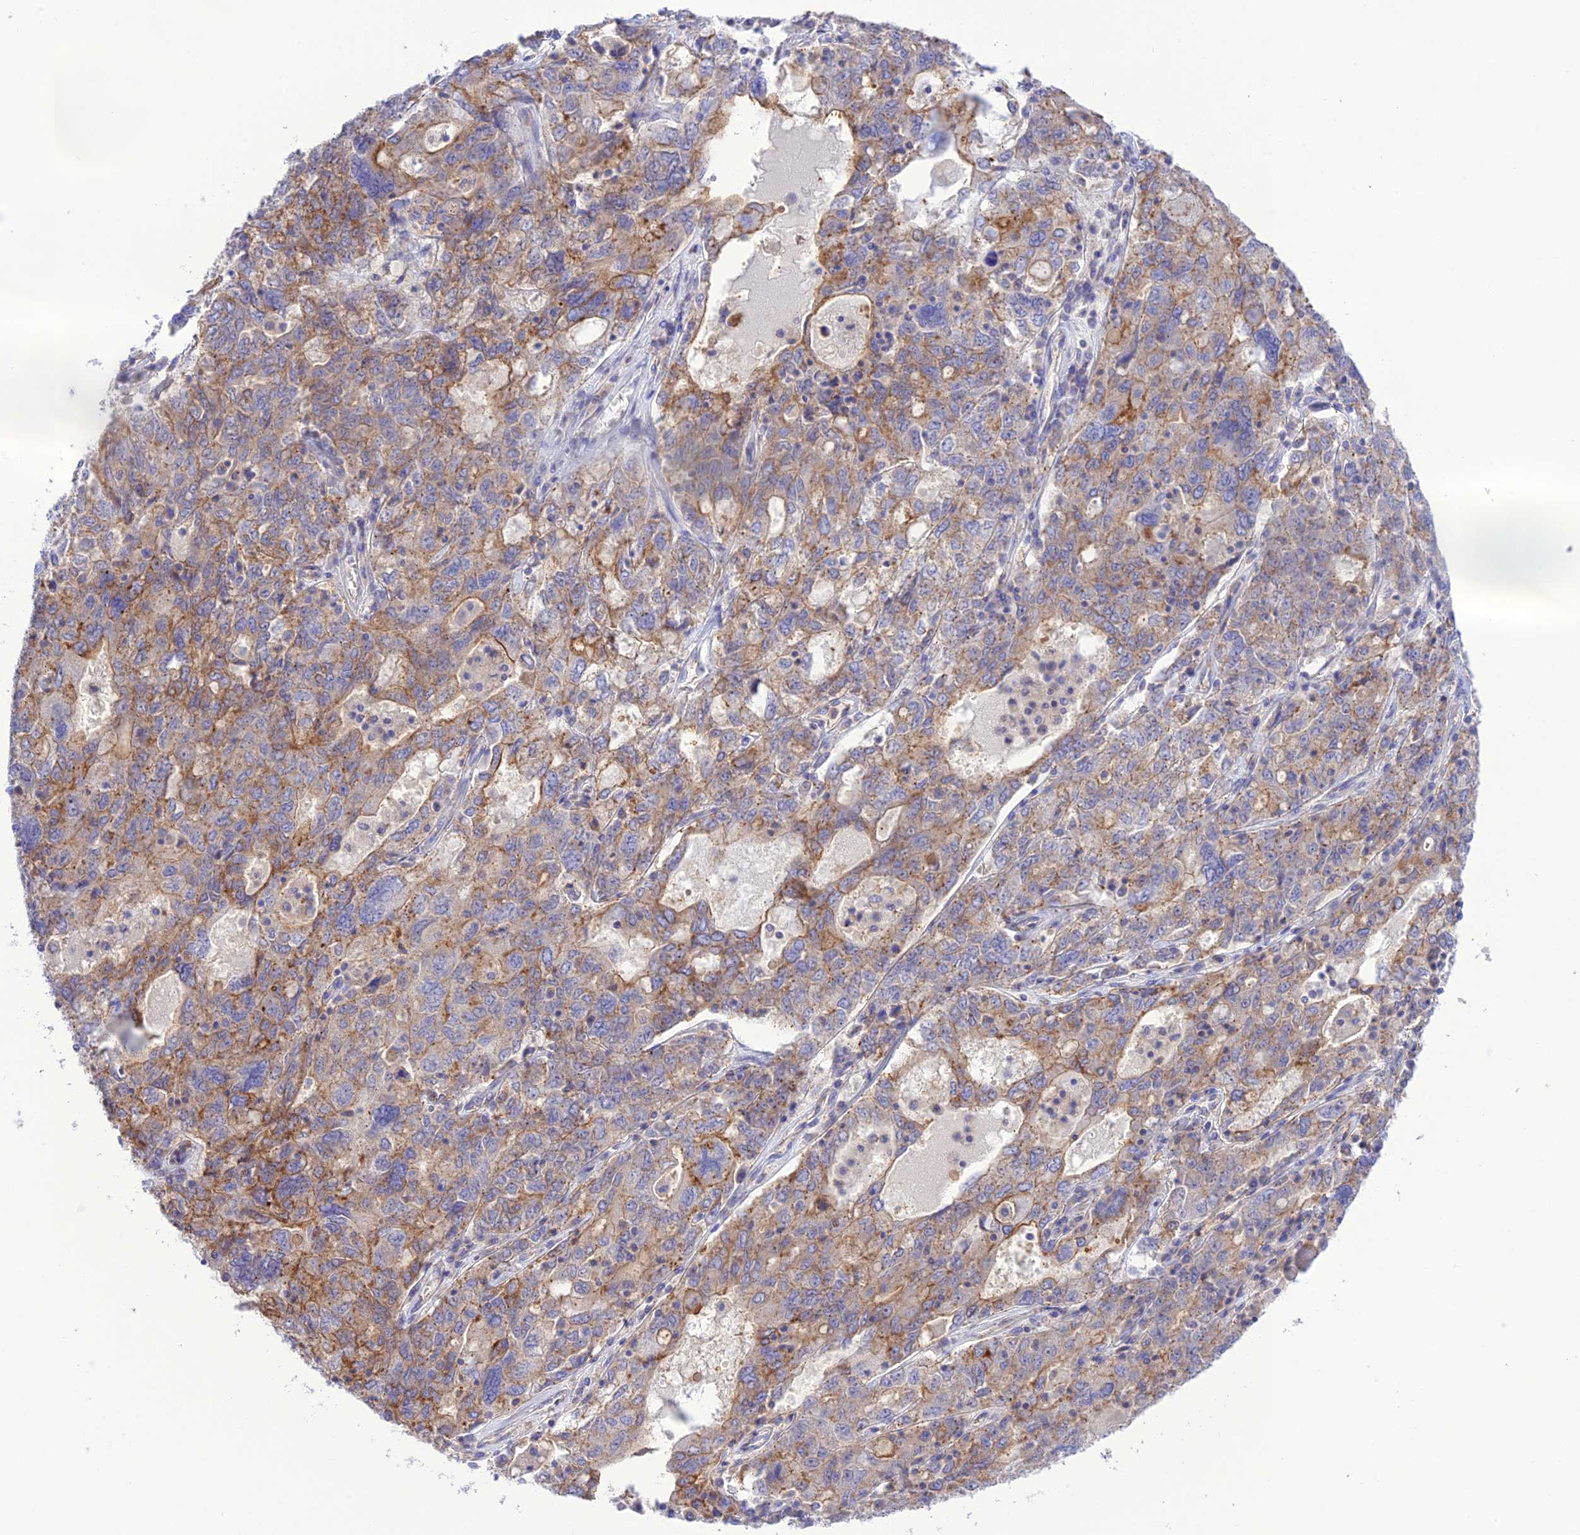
{"staining": {"intensity": "weak", "quantity": "25%-75%", "location": "cytoplasmic/membranous"}, "tissue": "ovarian cancer", "cell_type": "Tumor cells", "image_type": "cancer", "snomed": [{"axis": "morphology", "description": "Carcinoma, endometroid"}, {"axis": "topography", "description": "Ovary"}], "caption": "IHC of human ovarian cancer exhibits low levels of weak cytoplasmic/membranous positivity in about 25%-75% of tumor cells.", "gene": "CHSY3", "patient": {"sex": "female", "age": 62}}